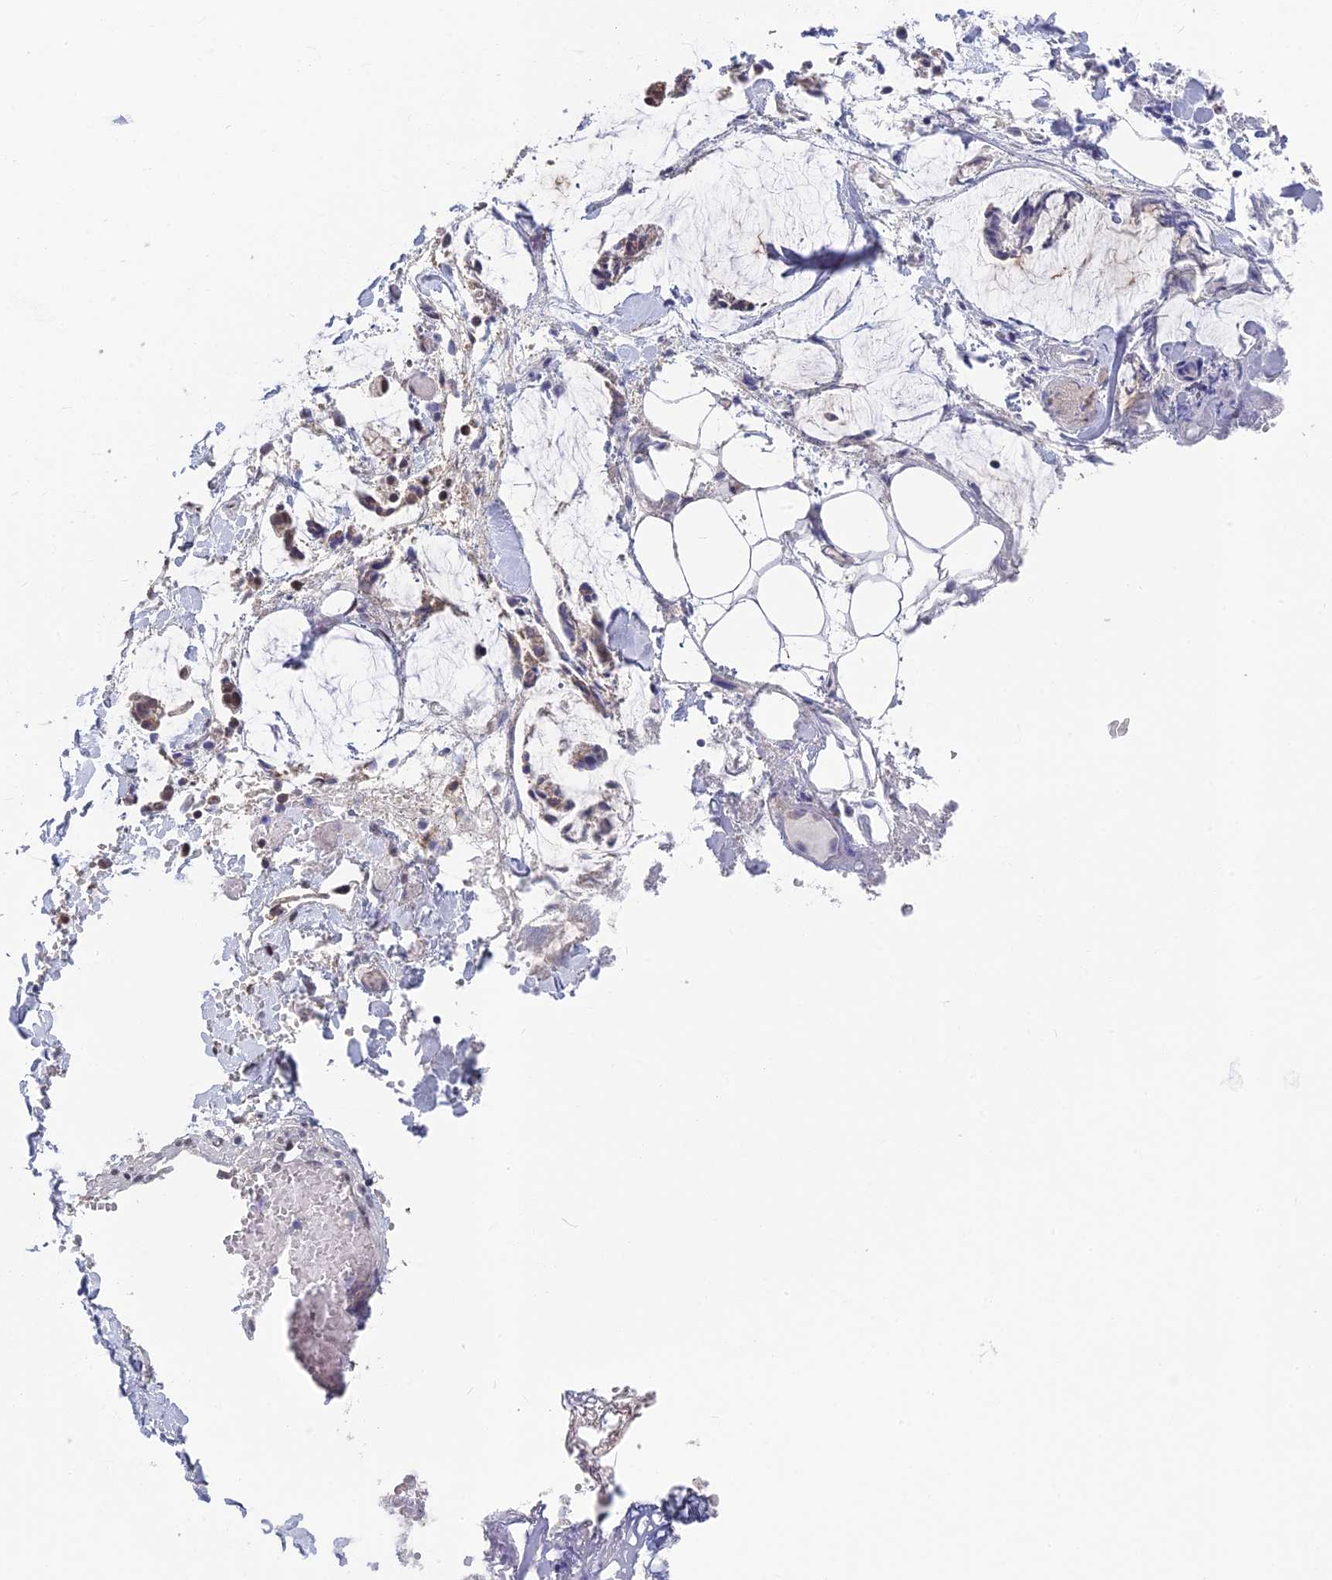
{"staining": {"intensity": "negative", "quantity": "none", "location": "none"}, "tissue": "adipose tissue", "cell_type": "Adipocytes", "image_type": "normal", "snomed": [{"axis": "morphology", "description": "Normal tissue, NOS"}, {"axis": "morphology", "description": "Adenocarcinoma, NOS"}, {"axis": "topography", "description": "Smooth muscle"}, {"axis": "topography", "description": "Colon"}], "caption": "Immunohistochemical staining of unremarkable adipose tissue shows no significant staining in adipocytes.", "gene": "MT", "patient": {"sex": "male", "age": 14}}